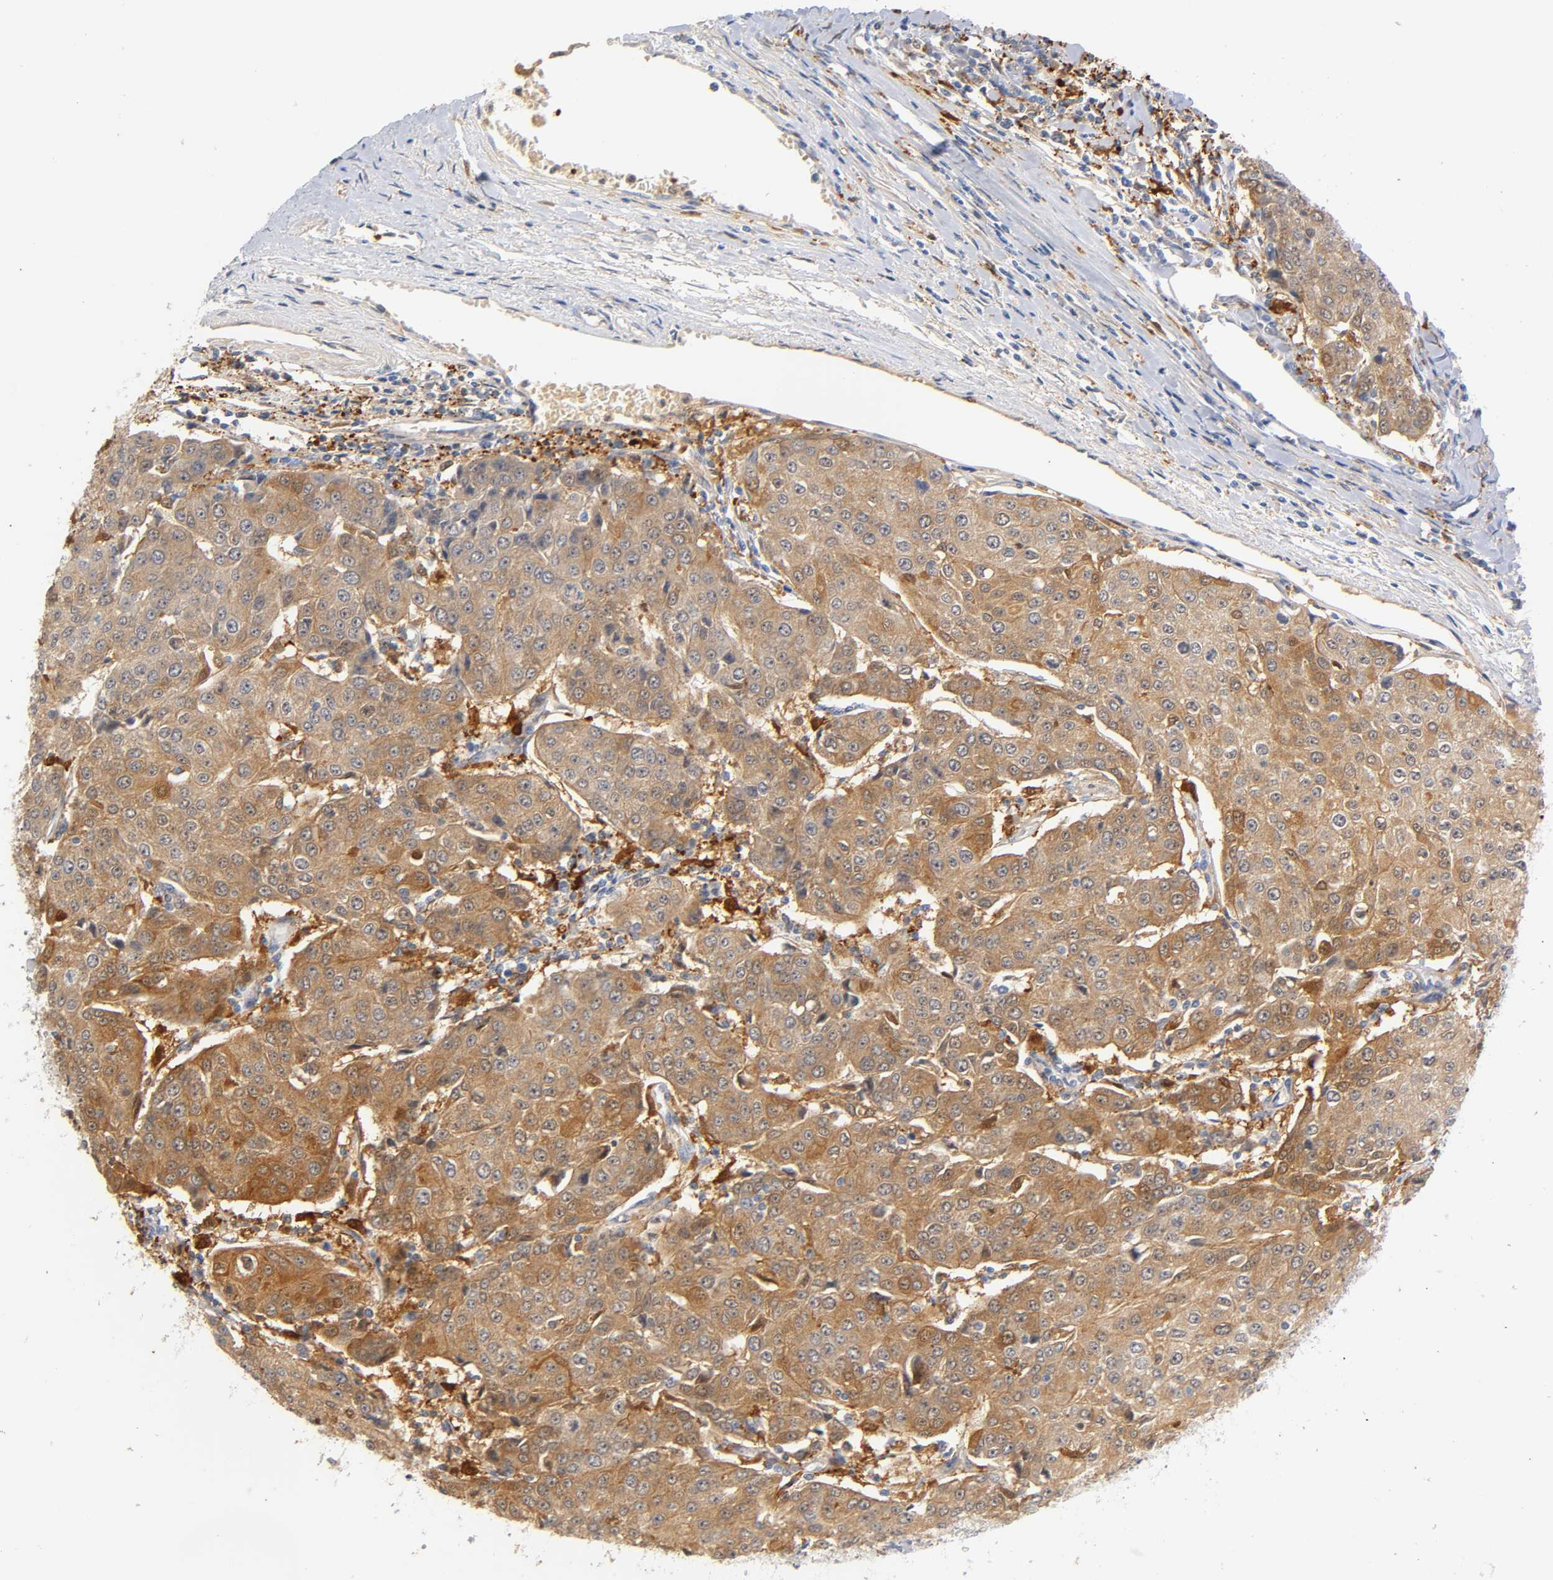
{"staining": {"intensity": "moderate", "quantity": ">75%", "location": "cytoplasmic/membranous"}, "tissue": "urothelial cancer", "cell_type": "Tumor cells", "image_type": "cancer", "snomed": [{"axis": "morphology", "description": "Urothelial carcinoma, High grade"}, {"axis": "topography", "description": "Urinary bladder"}], "caption": "DAB (3,3'-diaminobenzidine) immunohistochemical staining of urothelial cancer exhibits moderate cytoplasmic/membranous protein staining in approximately >75% of tumor cells.", "gene": "IL18", "patient": {"sex": "female", "age": 85}}